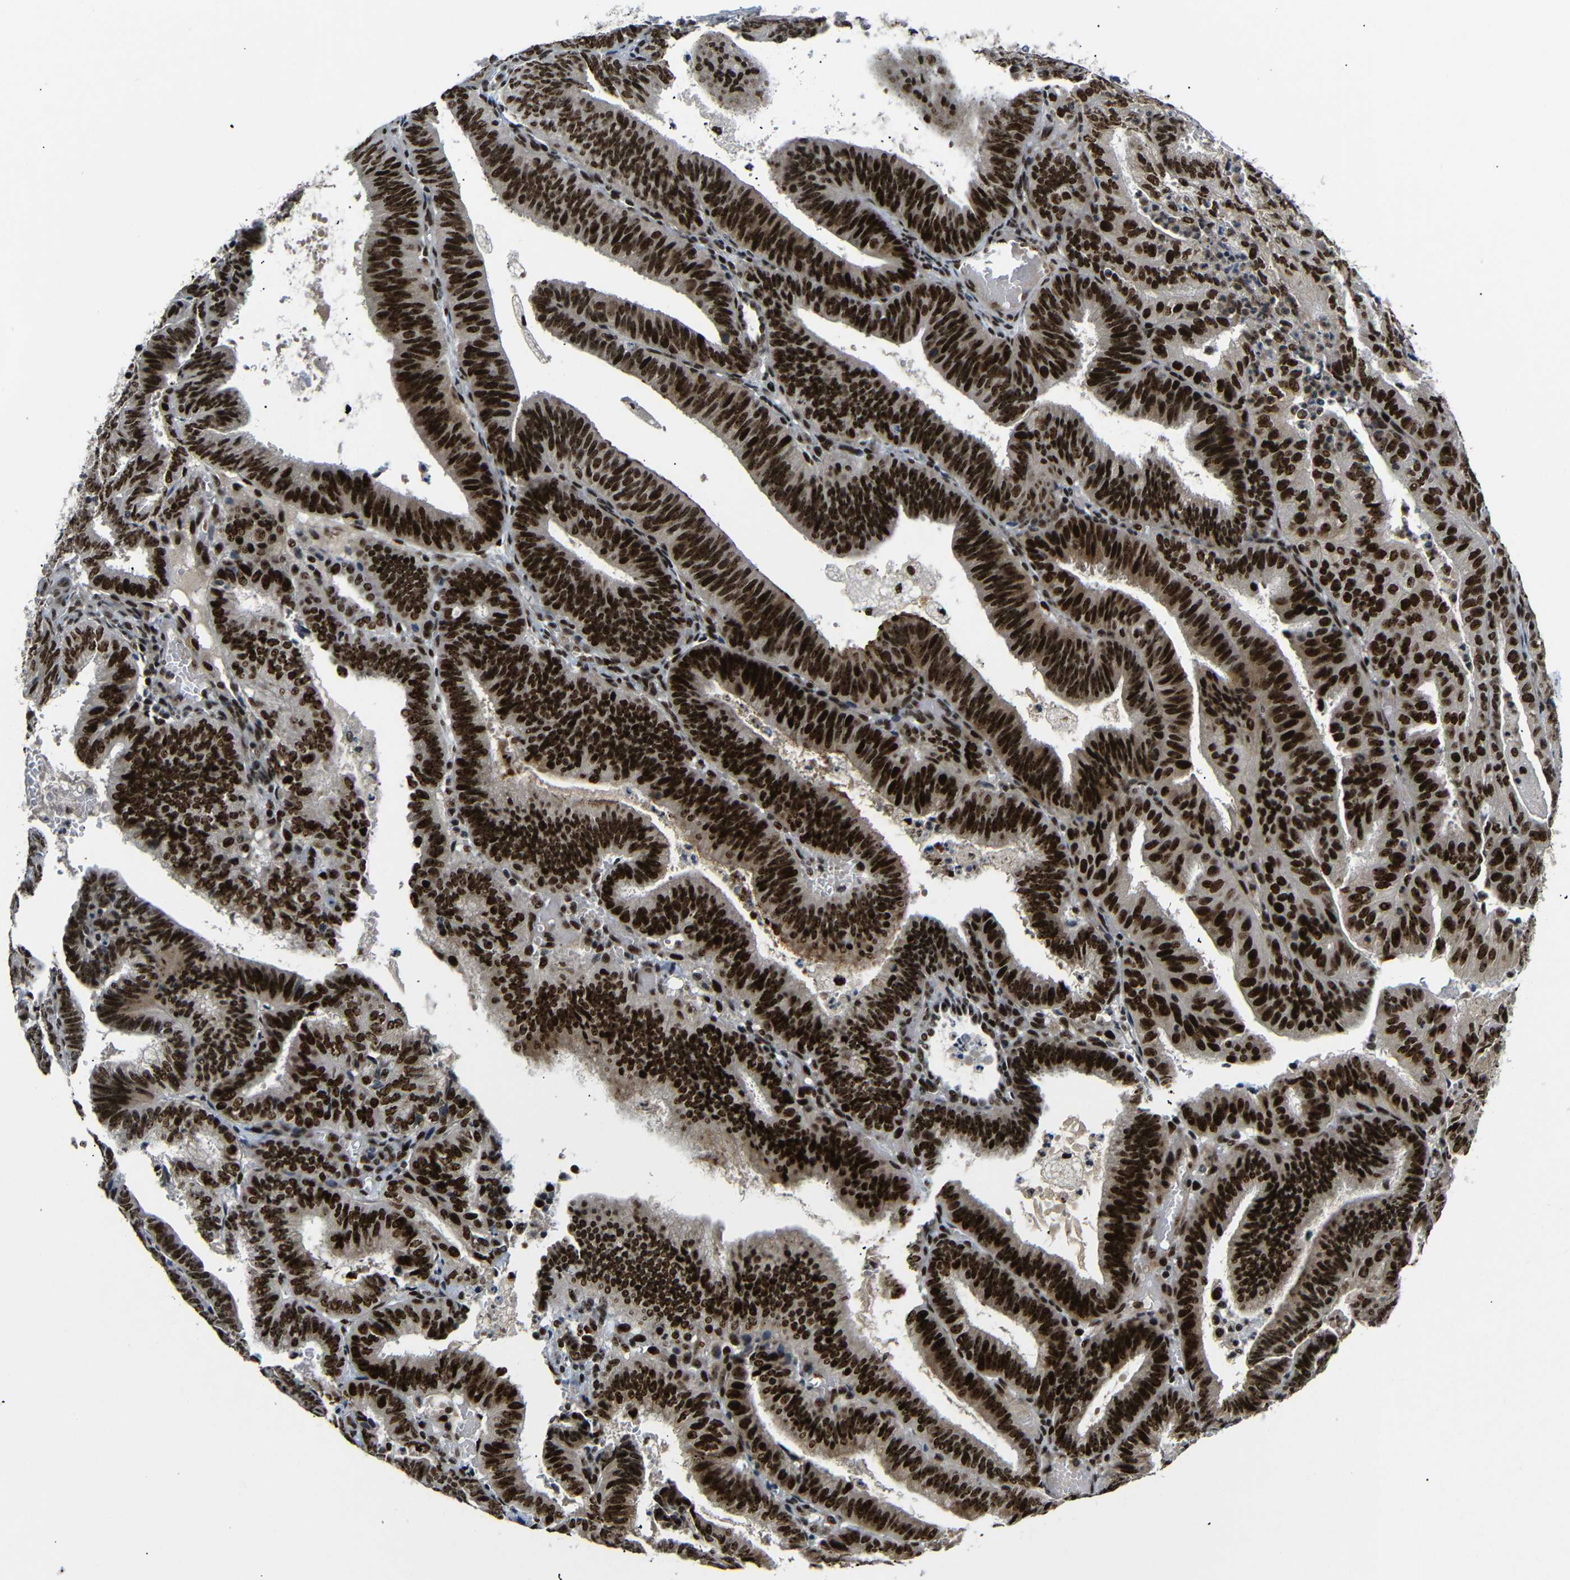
{"staining": {"intensity": "strong", "quantity": ">75%", "location": "nuclear"}, "tissue": "endometrial cancer", "cell_type": "Tumor cells", "image_type": "cancer", "snomed": [{"axis": "morphology", "description": "Adenocarcinoma, NOS"}, {"axis": "topography", "description": "Uterus"}], "caption": "IHC staining of endometrial cancer (adenocarcinoma), which reveals high levels of strong nuclear expression in approximately >75% of tumor cells indicating strong nuclear protein expression. The staining was performed using DAB (3,3'-diaminobenzidine) (brown) for protein detection and nuclei were counterstained in hematoxylin (blue).", "gene": "SETDB2", "patient": {"sex": "female", "age": 60}}